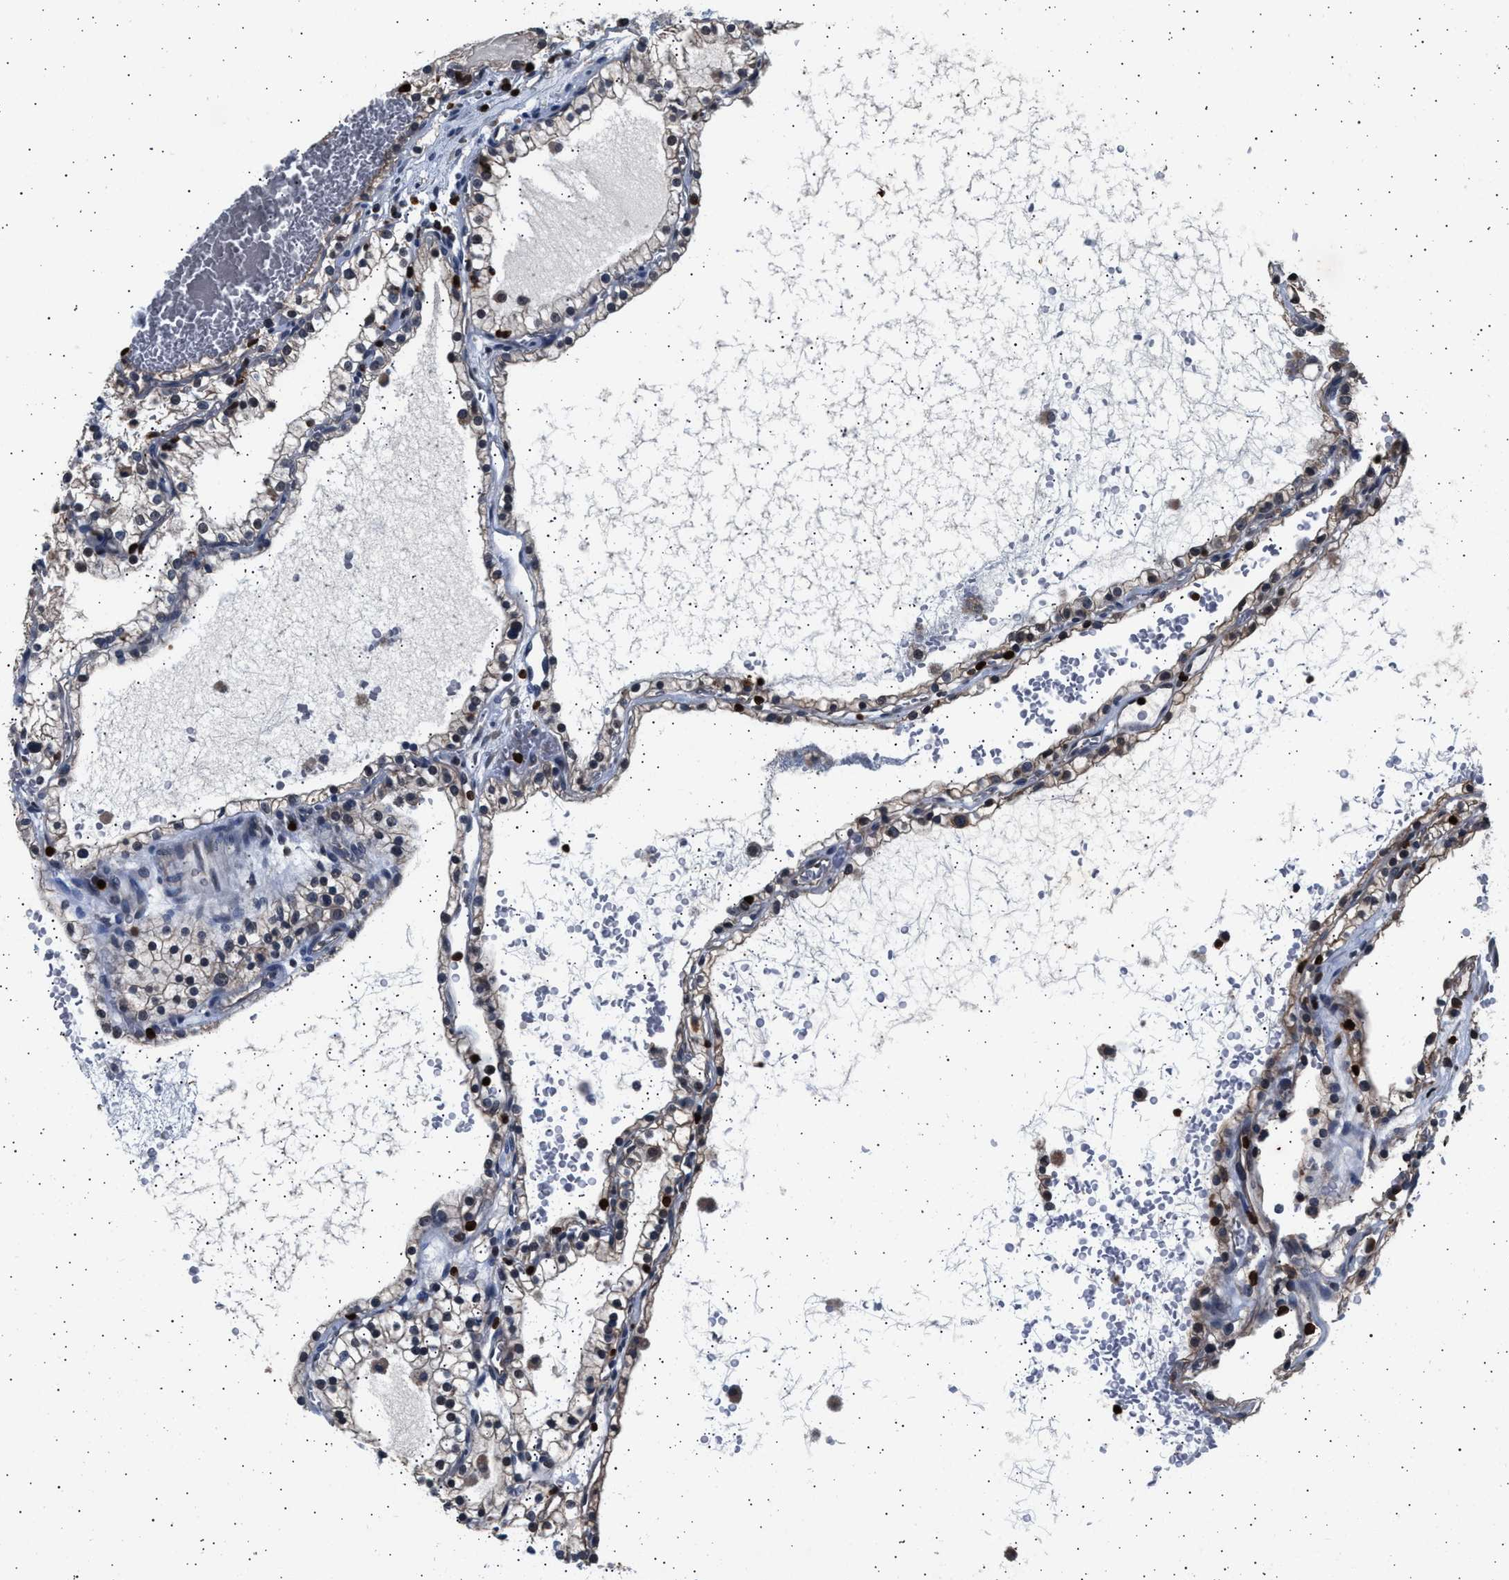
{"staining": {"intensity": "weak", "quantity": "25%-75%", "location": "cytoplasmic/membranous"}, "tissue": "renal cancer", "cell_type": "Tumor cells", "image_type": "cancer", "snomed": [{"axis": "morphology", "description": "Adenocarcinoma, NOS"}, {"axis": "topography", "description": "Kidney"}], "caption": "Immunohistochemistry (IHC) of human renal adenocarcinoma reveals low levels of weak cytoplasmic/membranous positivity in about 25%-75% of tumor cells.", "gene": "GRAP2", "patient": {"sex": "female", "age": 41}}